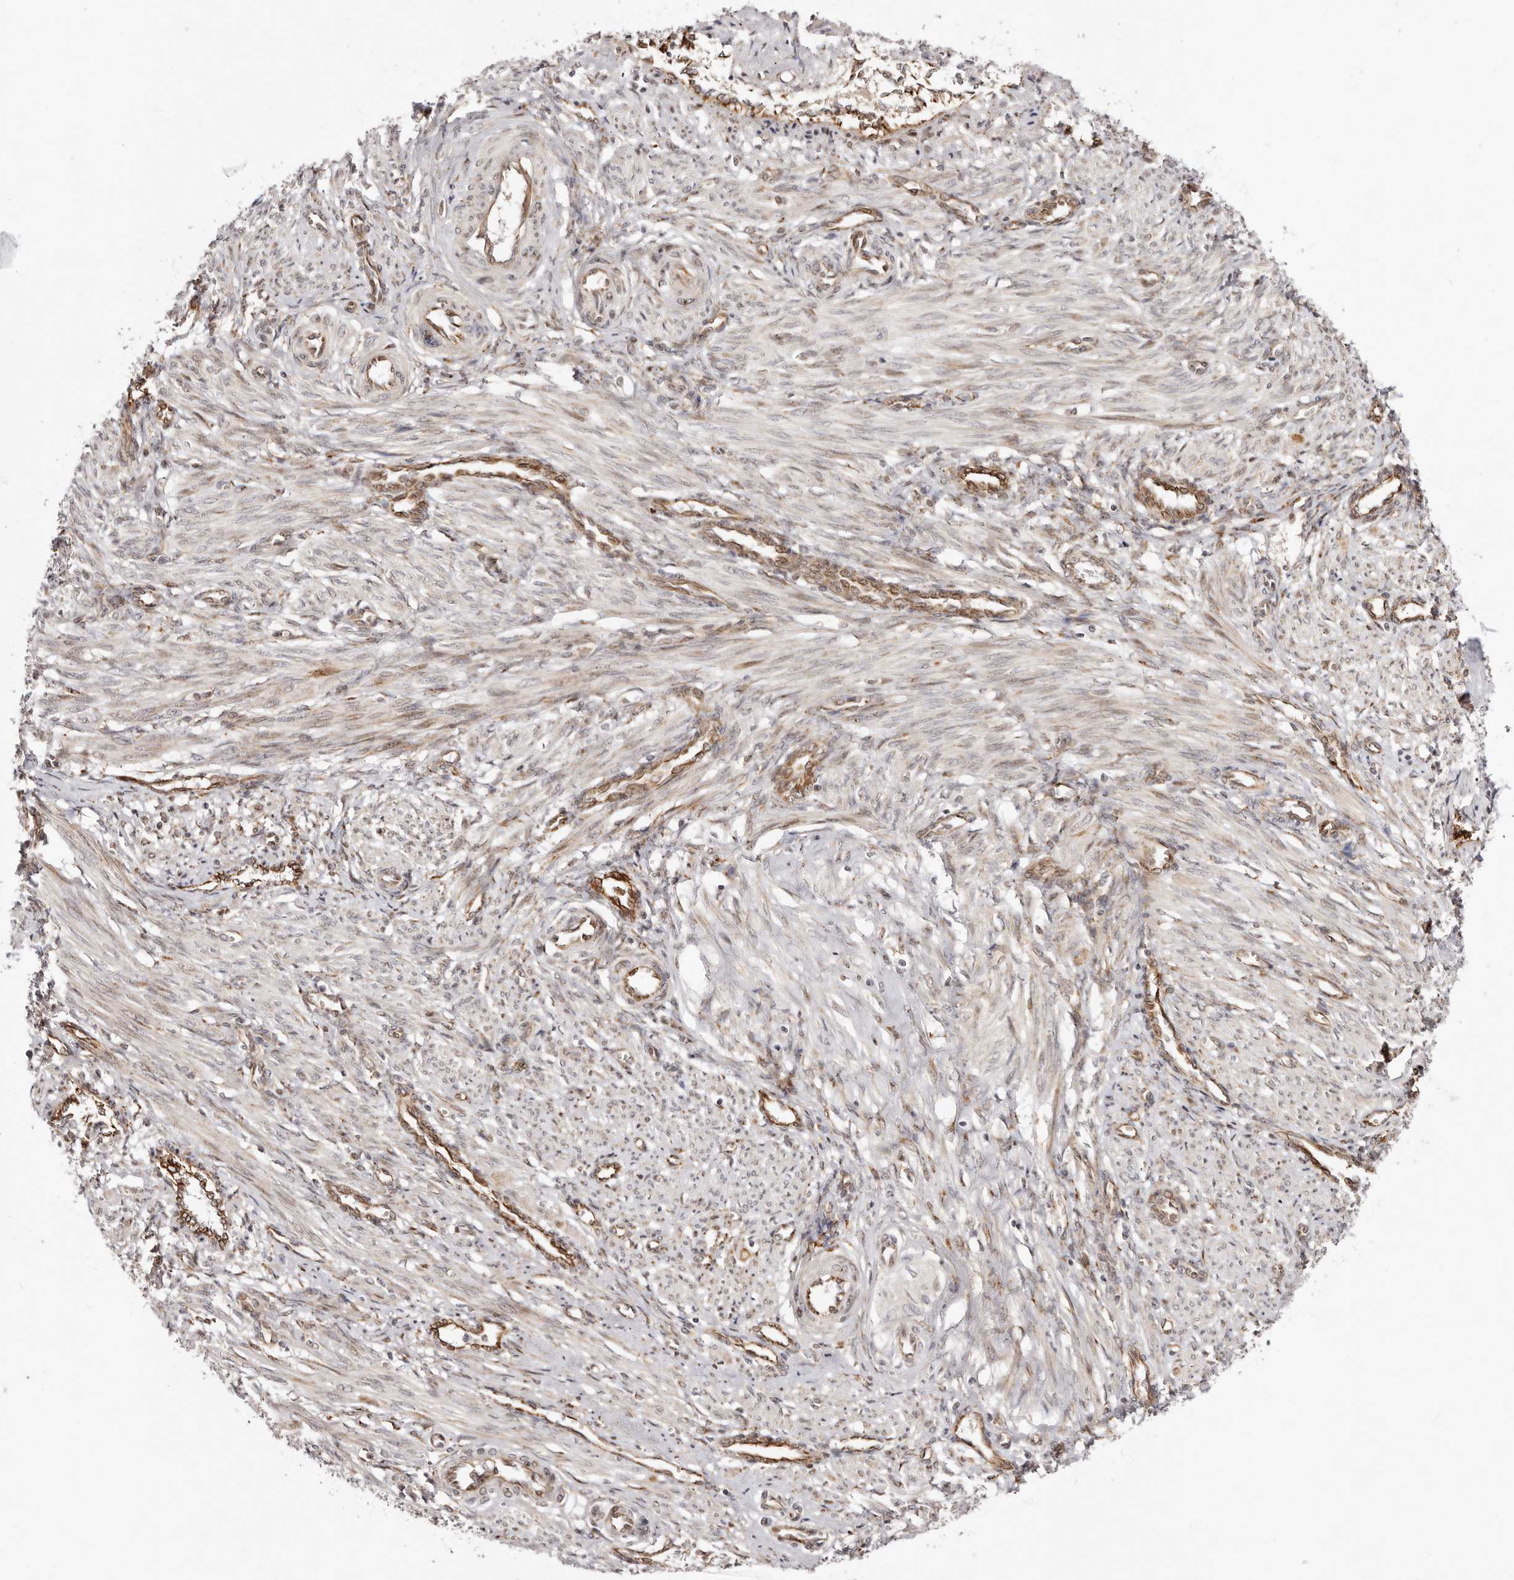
{"staining": {"intensity": "weak", "quantity": "25%-75%", "location": "cytoplasmic/membranous"}, "tissue": "smooth muscle", "cell_type": "Smooth muscle cells", "image_type": "normal", "snomed": [{"axis": "morphology", "description": "Normal tissue, NOS"}, {"axis": "topography", "description": "Endometrium"}], "caption": "Protein staining by immunohistochemistry shows weak cytoplasmic/membranous staining in approximately 25%-75% of smooth muscle cells in unremarkable smooth muscle. (DAB (3,3'-diaminobenzidine) IHC, brown staining for protein, blue staining for nuclei).", "gene": "BCL2L15", "patient": {"sex": "female", "age": 33}}